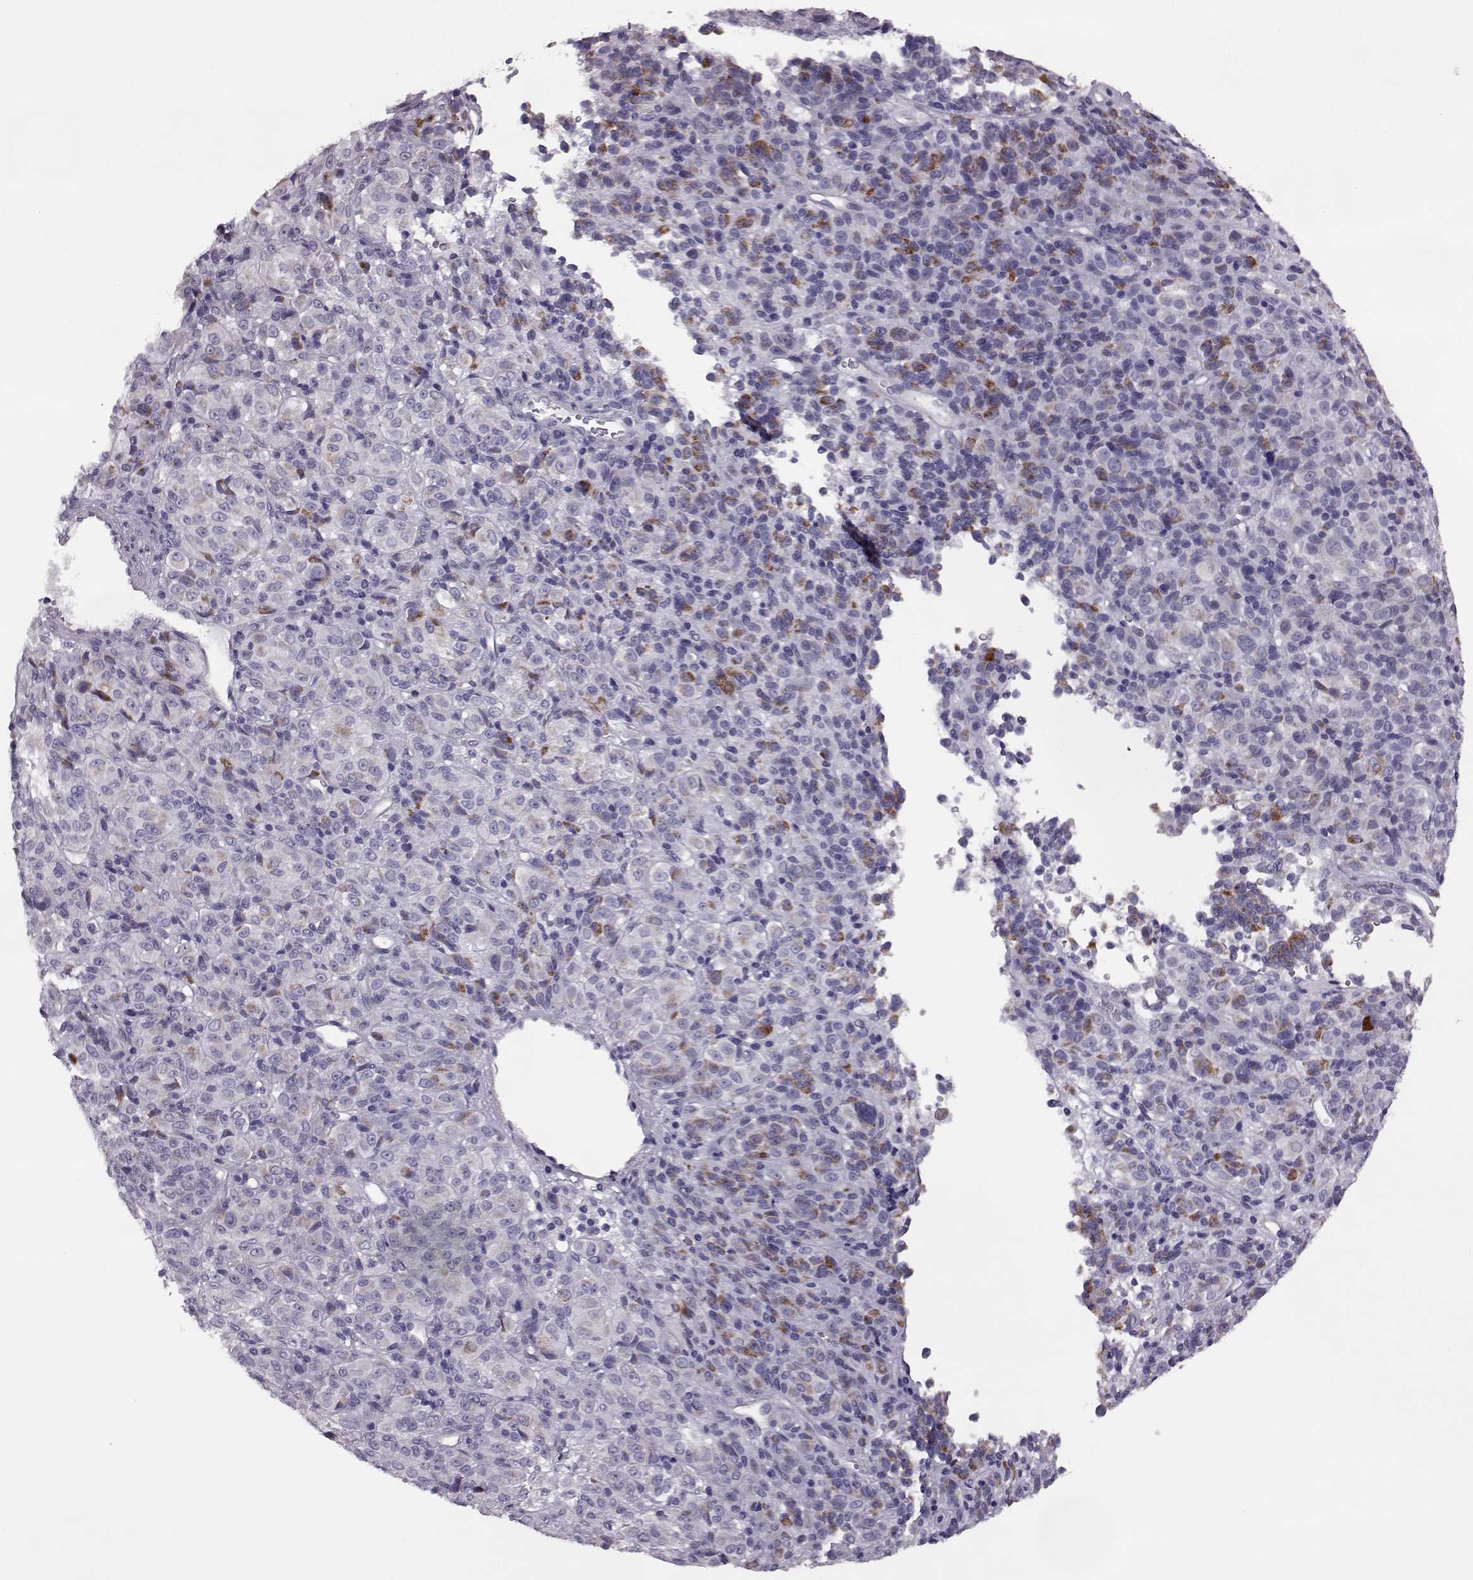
{"staining": {"intensity": "strong", "quantity": "<25%", "location": "cytoplasmic/membranous"}, "tissue": "melanoma", "cell_type": "Tumor cells", "image_type": "cancer", "snomed": [{"axis": "morphology", "description": "Malignant melanoma, Metastatic site"}, {"axis": "topography", "description": "Brain"}], "caption": "The micrograph reveals immunohistochemical staining of malignant melanoma (metastatic site). There is strong cytoplasmic/membranous expression is identified in approximately <25% of tumor cells.", "gene": "RIMS2", "patient": {"sex": "female", "age": 56}}